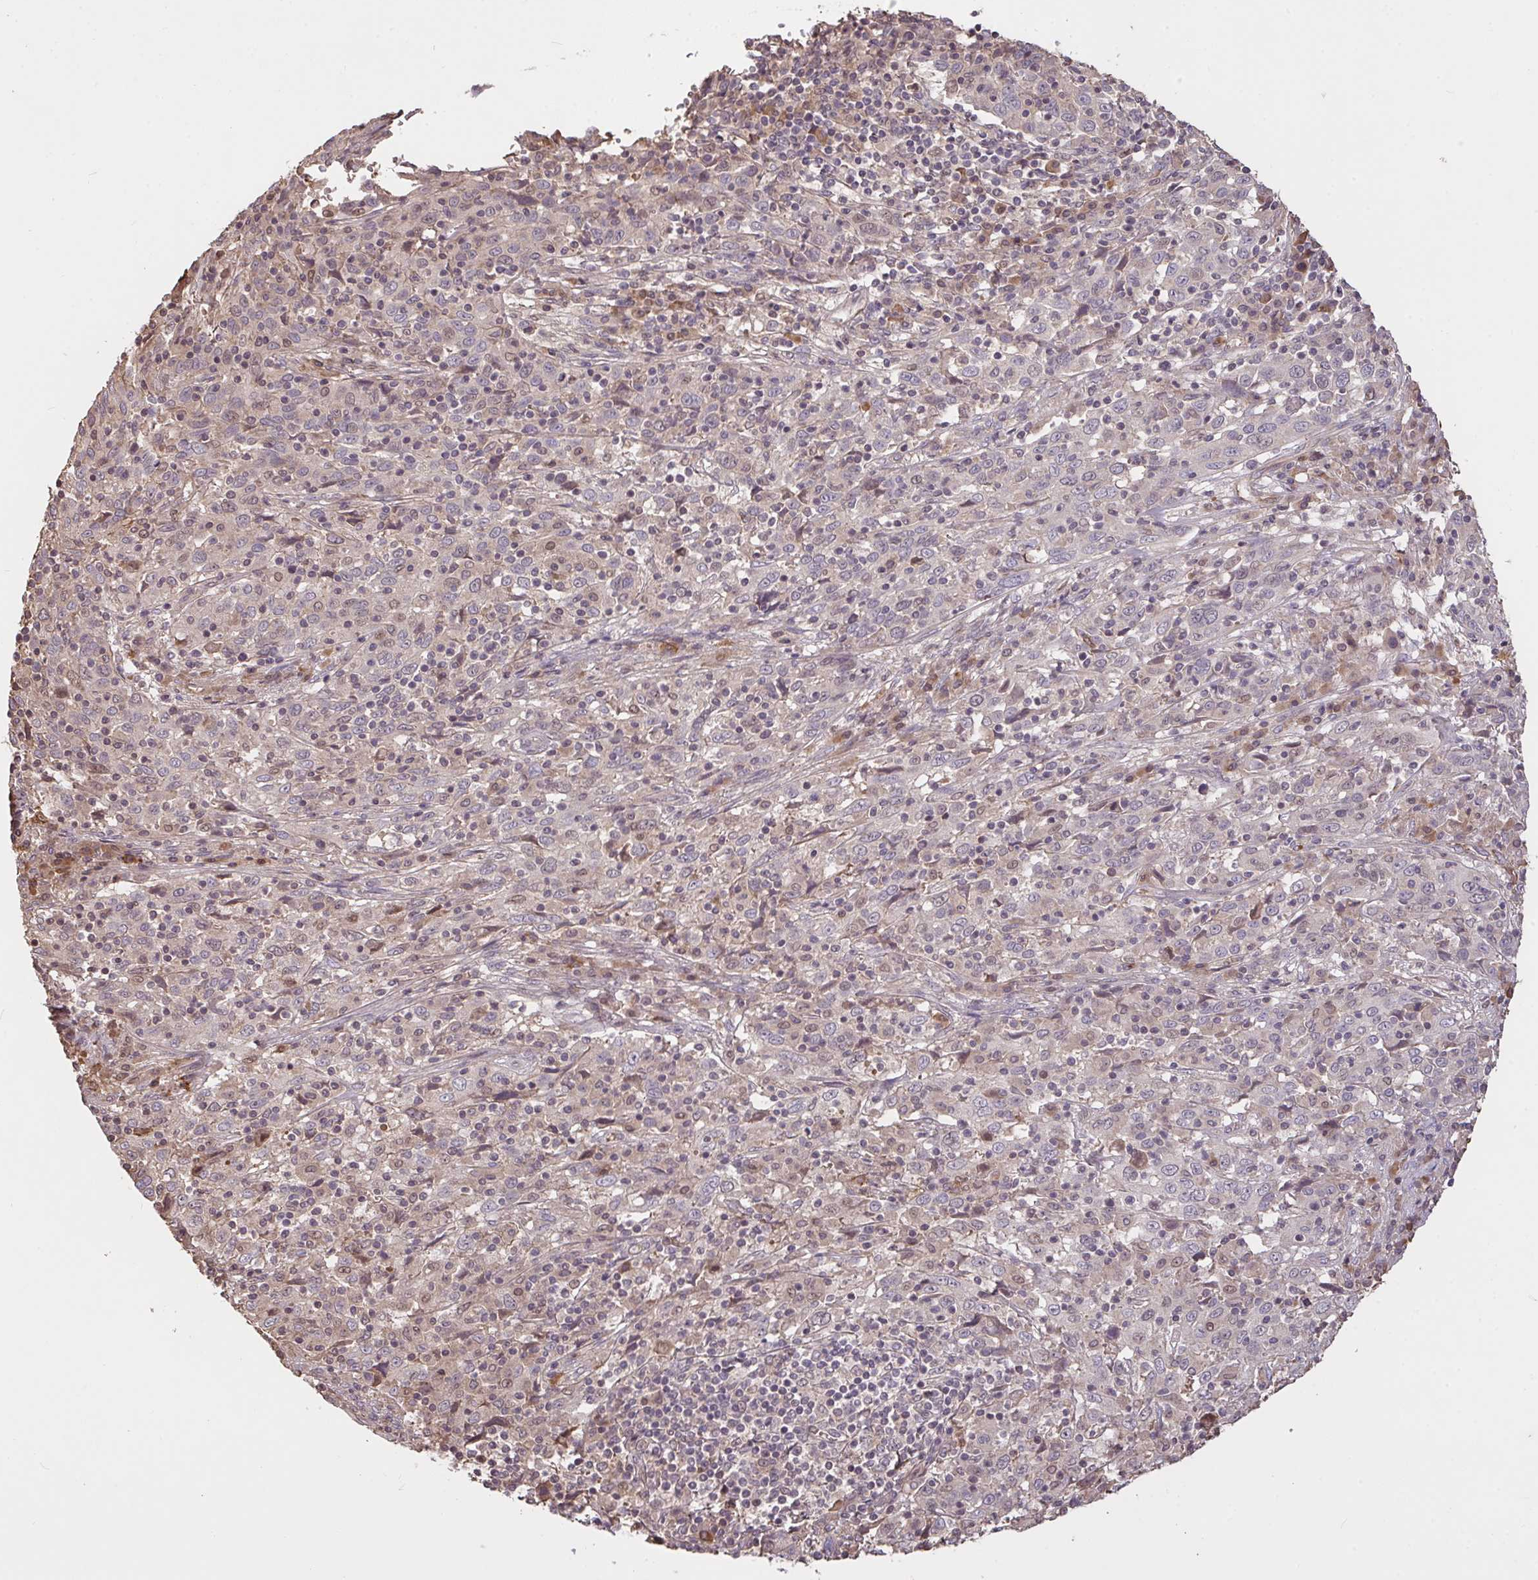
{"staining": {"intensity": "negative", "quantity": "none", "location": "none"}, "tissue": "cervical cancer", "cell_type": "Tumor cells", "image_type": "cancer", "snomed": [{"axis": "morphology", "description": "Squamous cell carcinoma, NOS"}, {"axis": "topography", "description": "Cervix"}], "caption": "IHC photomicrograph of neoplastic tissue: human cervical cancer stained with DAB (3,3'-diaminobenzidine) reveals no significant protein expression in tumor cells.", "gene": "FCER1A", "patient": {"sex": "female", "age": 46}}